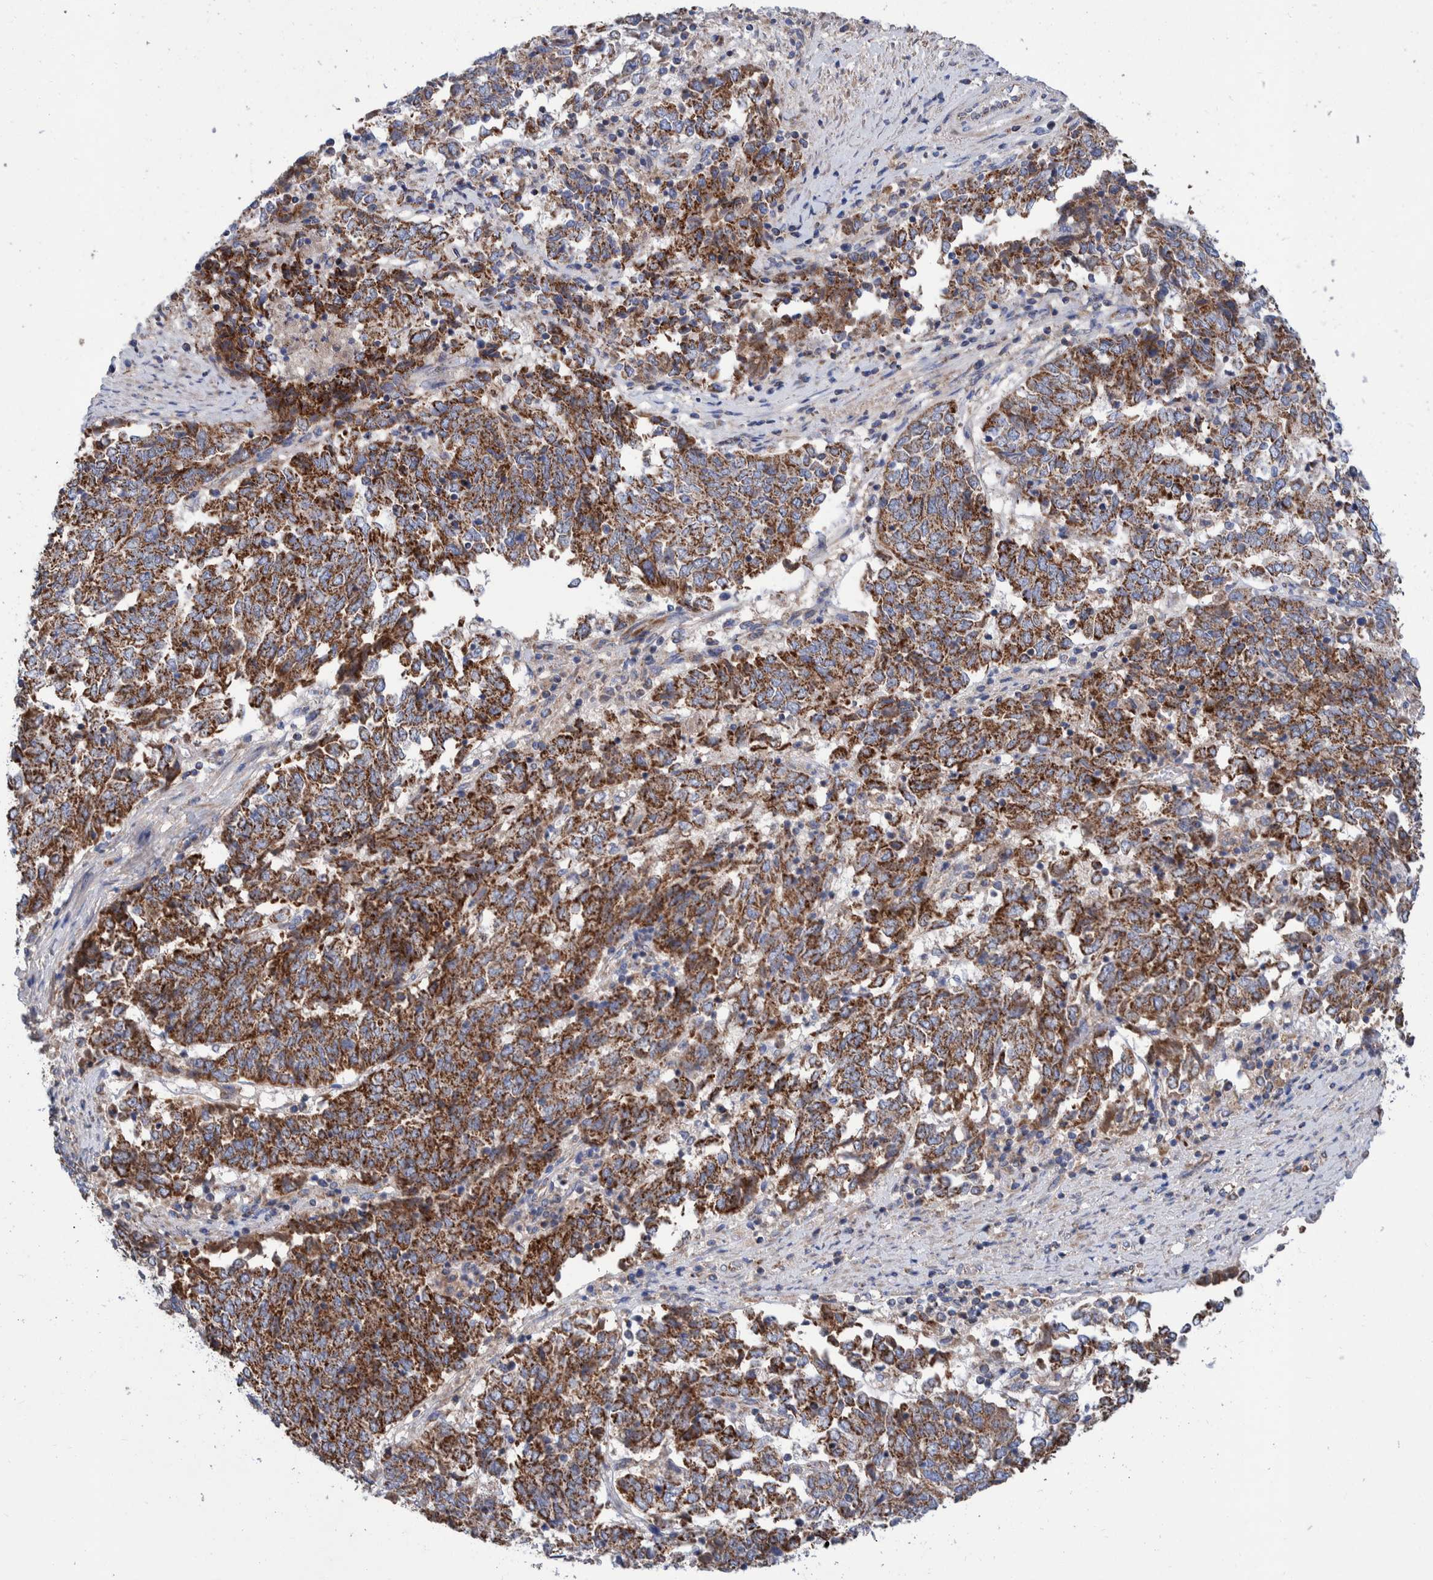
{"staining": {"intensity": "strong", "quantity": ">75%", "location": "cytoplasmic/membranous"}, "tissue": "endometrial cancer", "cell_type": "Tumor cells", "image_type": "cancer", "snomed": [{"axis": "morphology", "description": "Adenocarcinoma, NOS"}, {"axis": "topography", "description": "Endometrium"}], "caption": "Brown immunohistochemical staining in human endometrial cancer (adenocarcinoma) demonstrates strong cytoplasmic/membranous expression in approximately >75% of tumor cells.", "gene": "DECR1", "patient": {"sex": "female", "age": 80}}